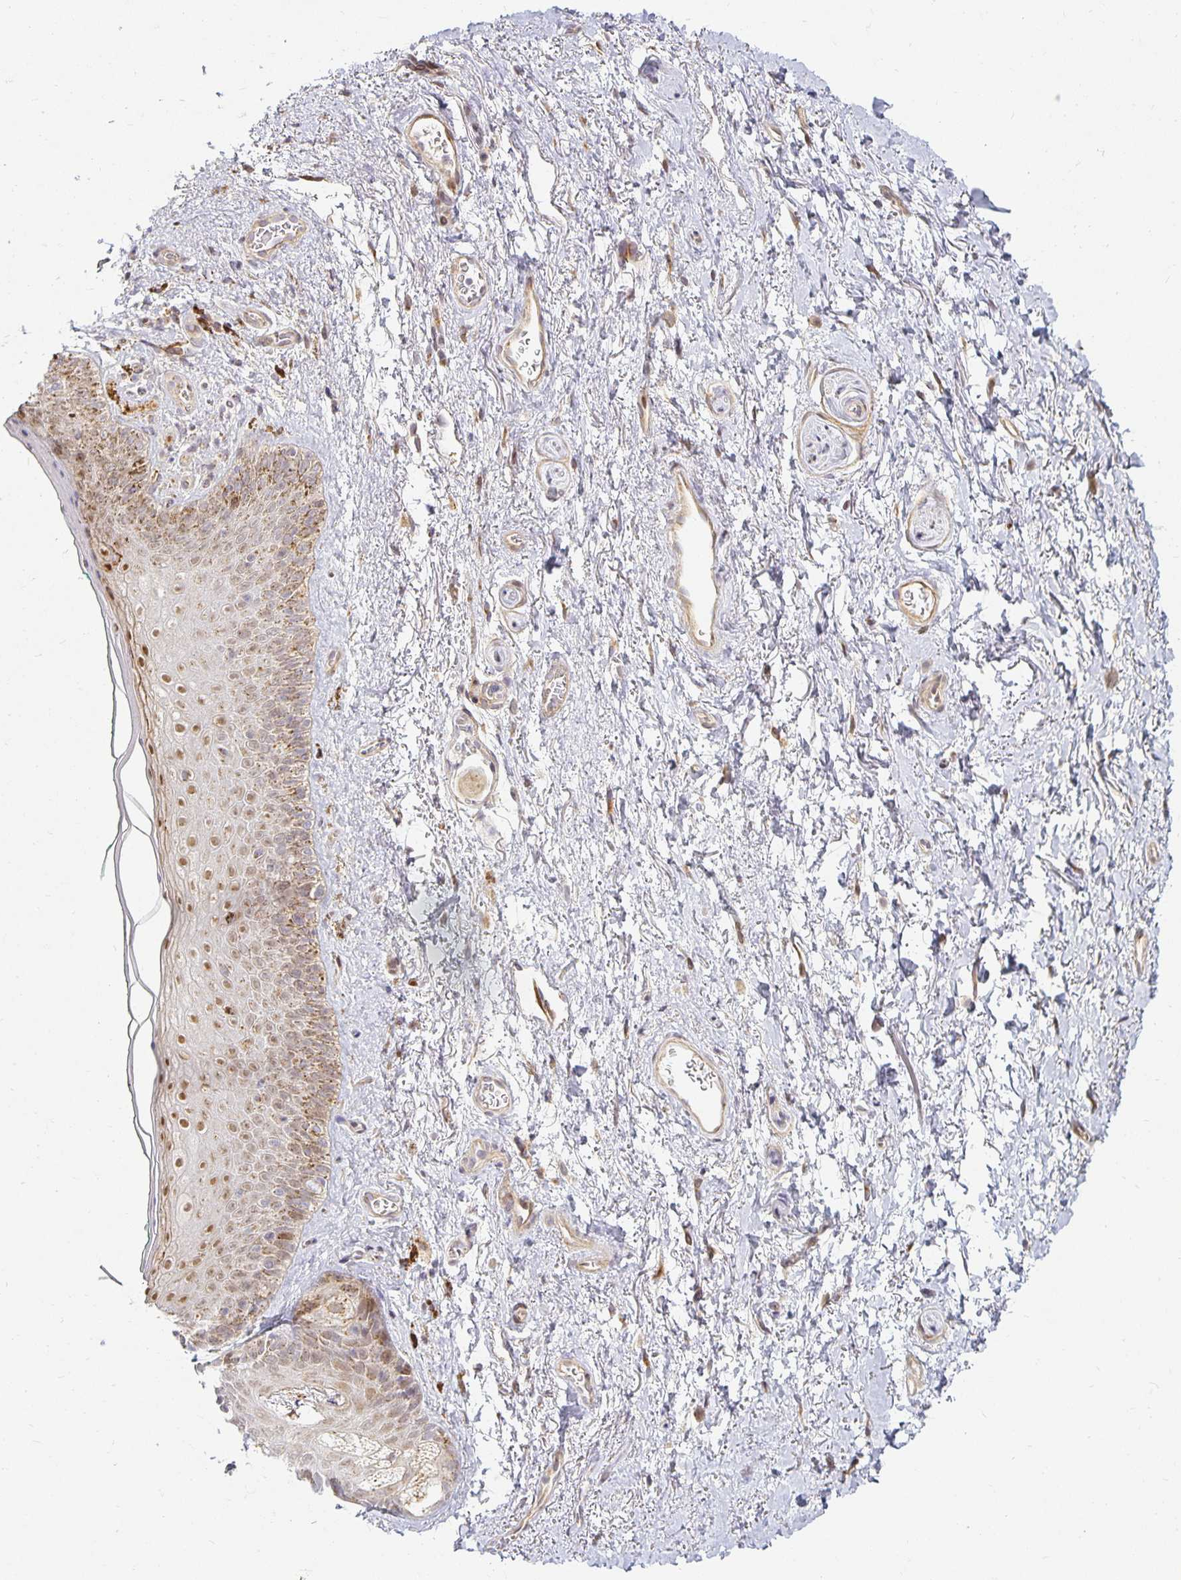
{"staining": {"intensity": "weak", "quantity": "<25%", "location": "cytoplasmic/membranous"}, "tissue": "adipose tissue", "cell_type": "Adipocytes", "image_type": "normal", "snomed": [{"axis": "morphology", "description": "Normal tissue, NOS"}, {"axis": "topography", "description": "Vulva"}, {"axis": "topography", "description": "Peripheral nerve tissue"}], "caption": "Immunohistochemistry photomicrograph of benign adipose tissue: human adipose tissue stained with DAB displays no significant protein expression in adipocytes. (IHC, brightfield microscopy, high magnification).", "gene": "EHF", "patient": {"sex": "female", "age": 66}}